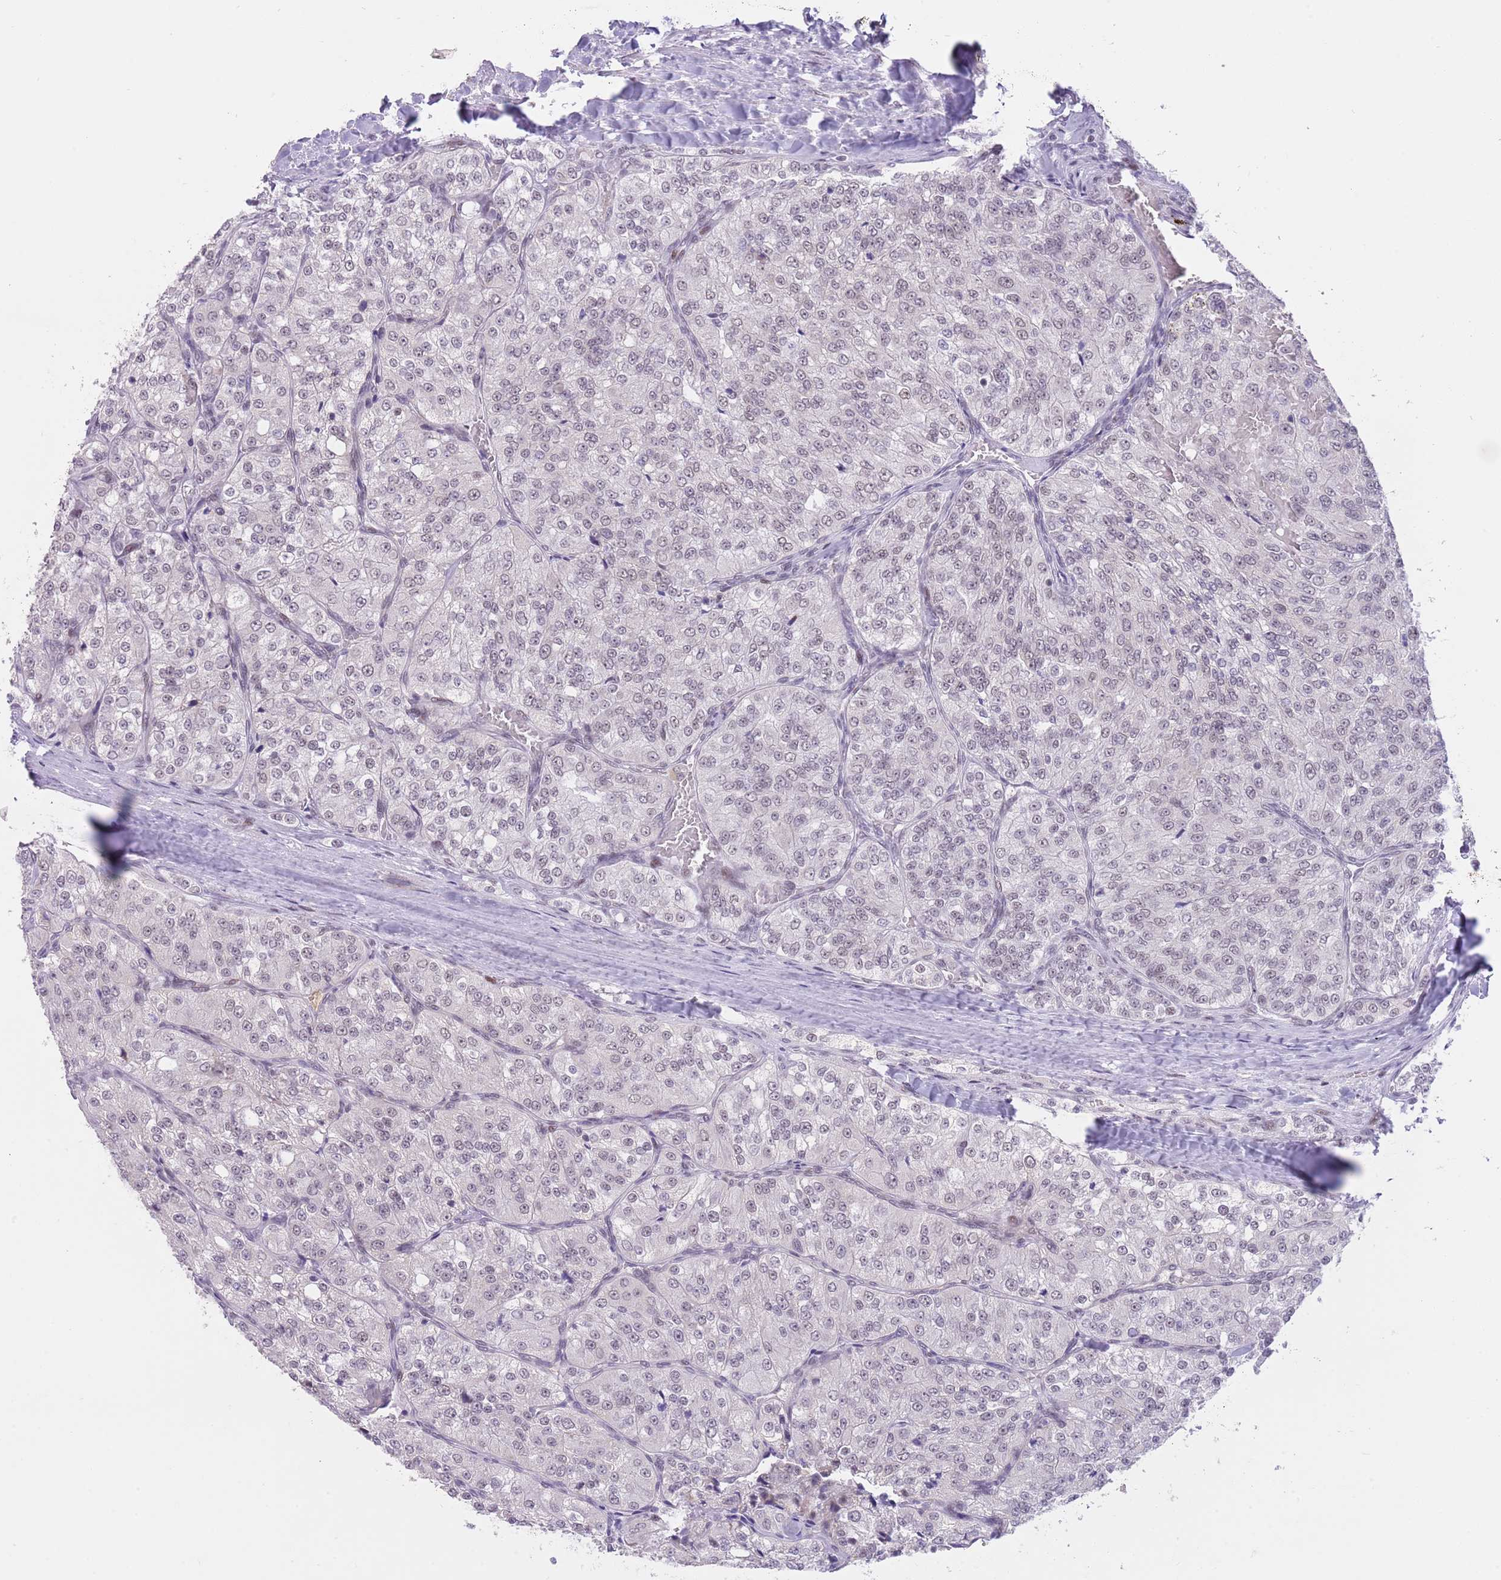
{"staining": {"intensity": "negative", "quantity": "none", "location": "none"}, "tissue": "renal cancer", "cell_type": "Tumor cells", "image_type": "cancer", "snomed": [{"axis": "morphology", "description": "Adenocarcinoma, NOS"}, {"axis": "topography", "description": "Kidney"}], "caption": "A high-resolution photomicrograph shows immunohistochemistry (IHC) staining of renal adenocarcinoma, which reveals no significant expression in tumor cells.", "gene": "RFX1", "patient": {"sex": "female", "age": 63}}